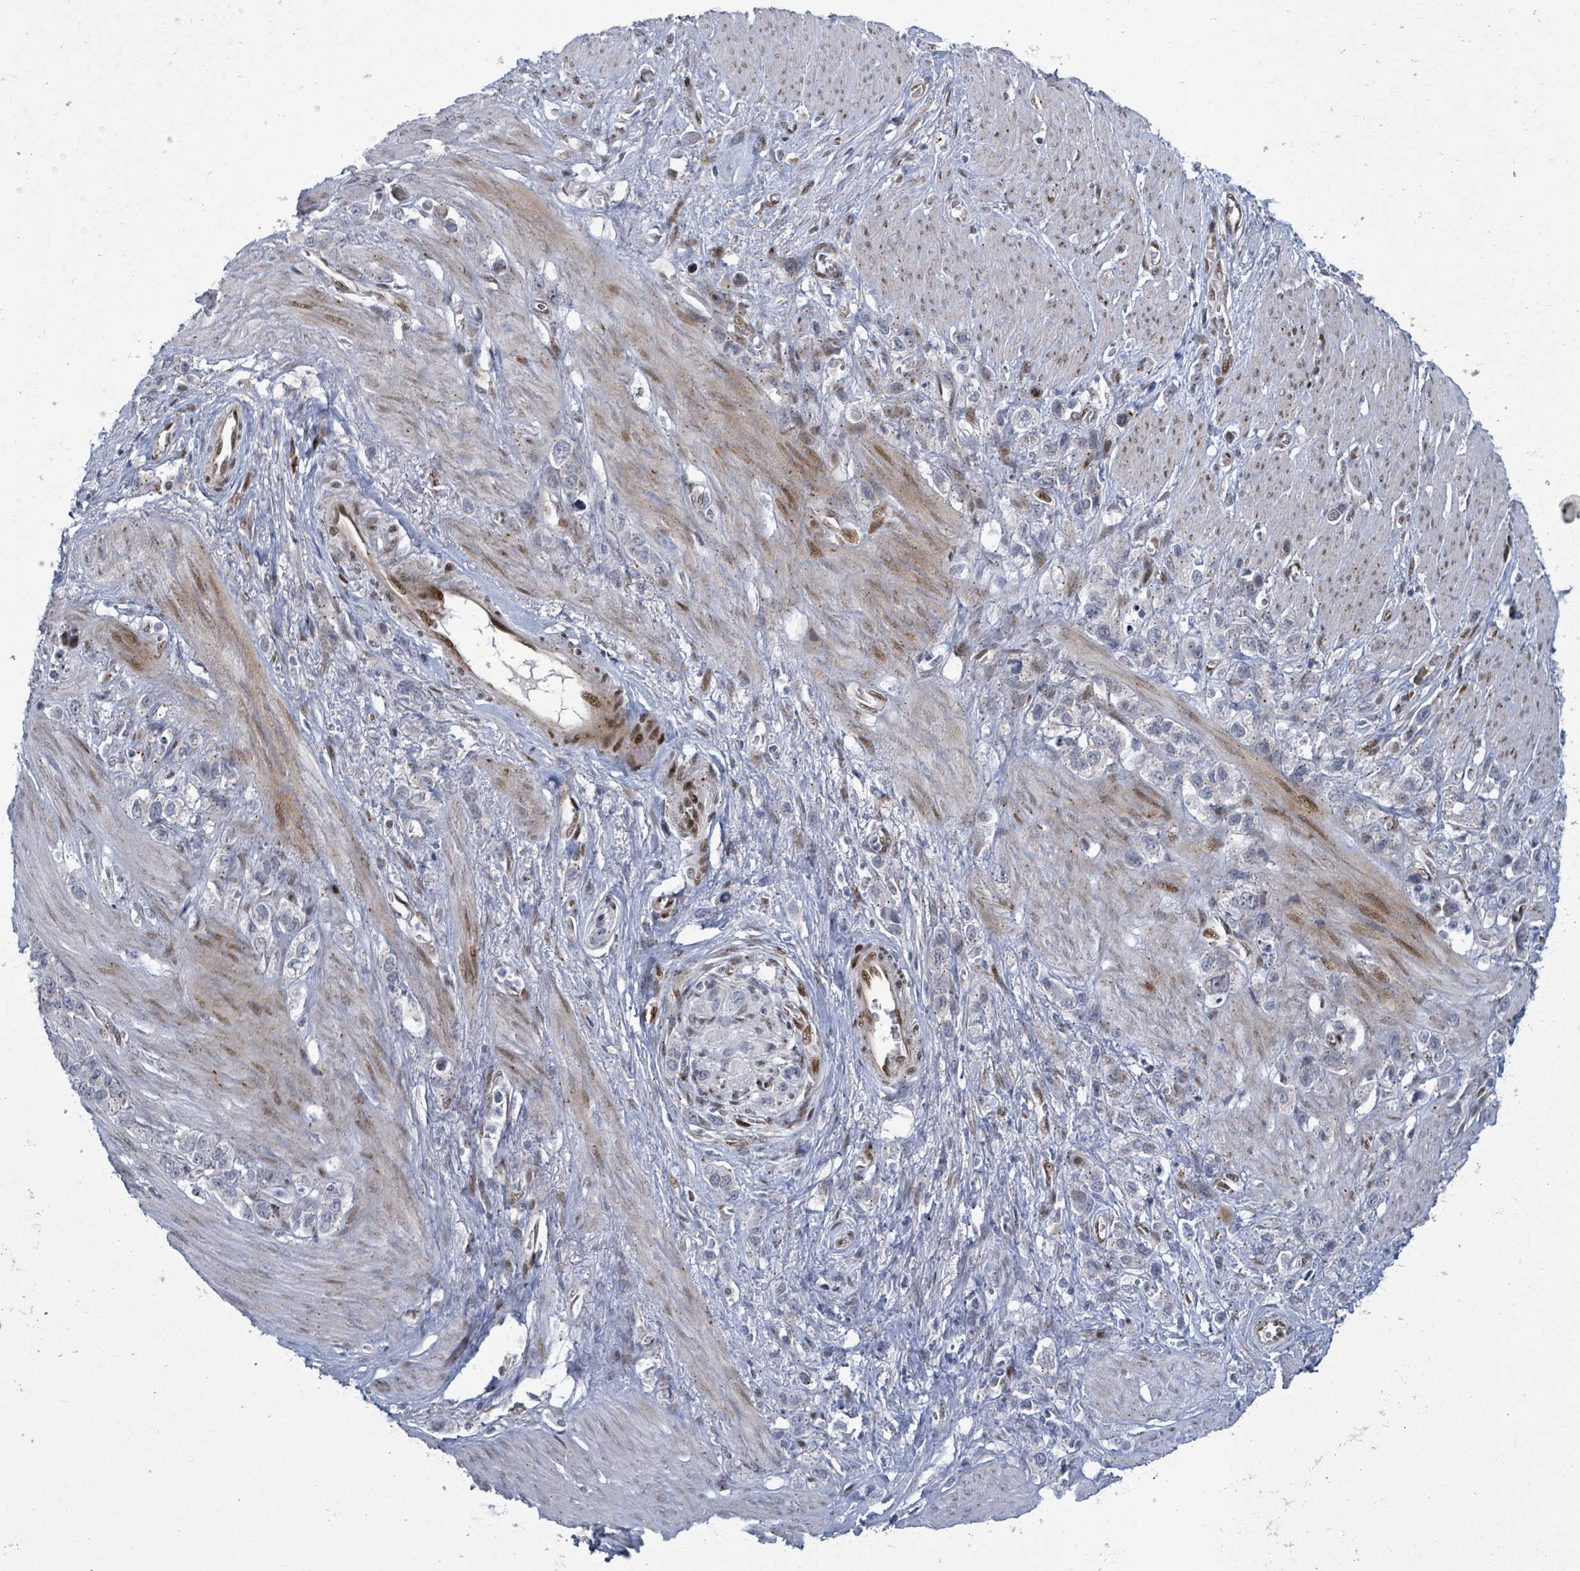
{"staining": {"intensity": "negative", "quantity": "none", "location": "none"}, "tissue": "stomach cancer", "cell_type": "Tumor cells", "image_type": "cancer", "snomed": [{"axis": "morphology", "description": "Adenocarcinoma, NOS"}, {"axis": "topography", "description": "Stomach"}], "caption": "A high-resolution photomicrograph shows IHC staining of stomach adenocarcinoma, which shows no significant positivity in tumor cells.", "gene": "TUSC1", "patient": {"sex": "female", "age": 65}}